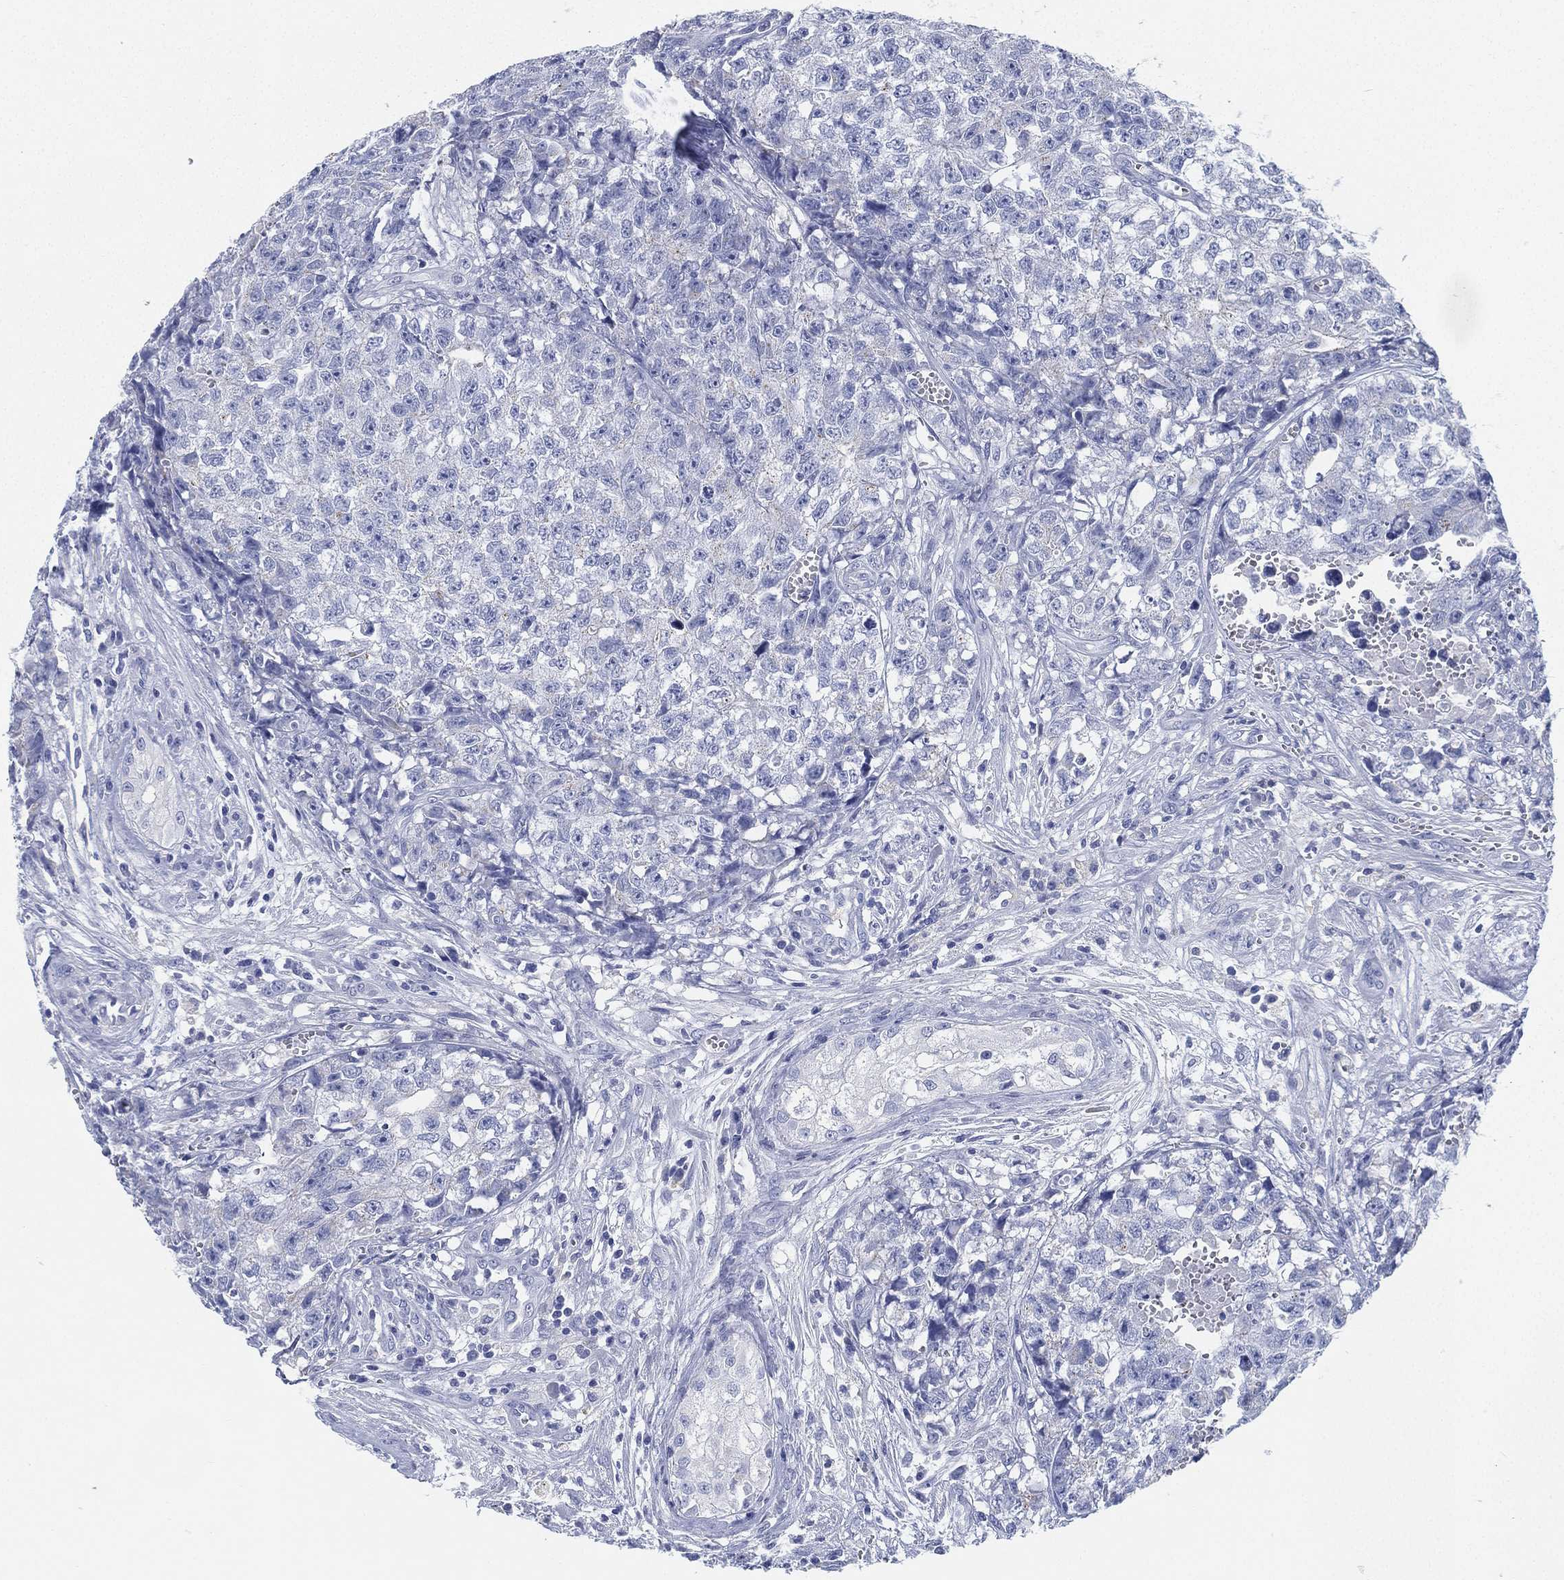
{"staining": {"intensity": "negative", "quantity": "none", "location": "none"}, "tissue": "testis cancer", "cell_type": "Tumor cells", "image_type": "cancer", "snomed": [{"axis": "morphology", "description": "Seminoma, NOS"}, {"axis": "morphology", "description": "Carcinoma, Embryonal, NOS"}, {"axis": "topography", "description": "Testis"}], "caption": "Micrograph shows no significant protein expression in tumor cells of testis cancer (seminoma).", "gene": "DEFB121", "patient": {"sex": "male", "age": 22}}